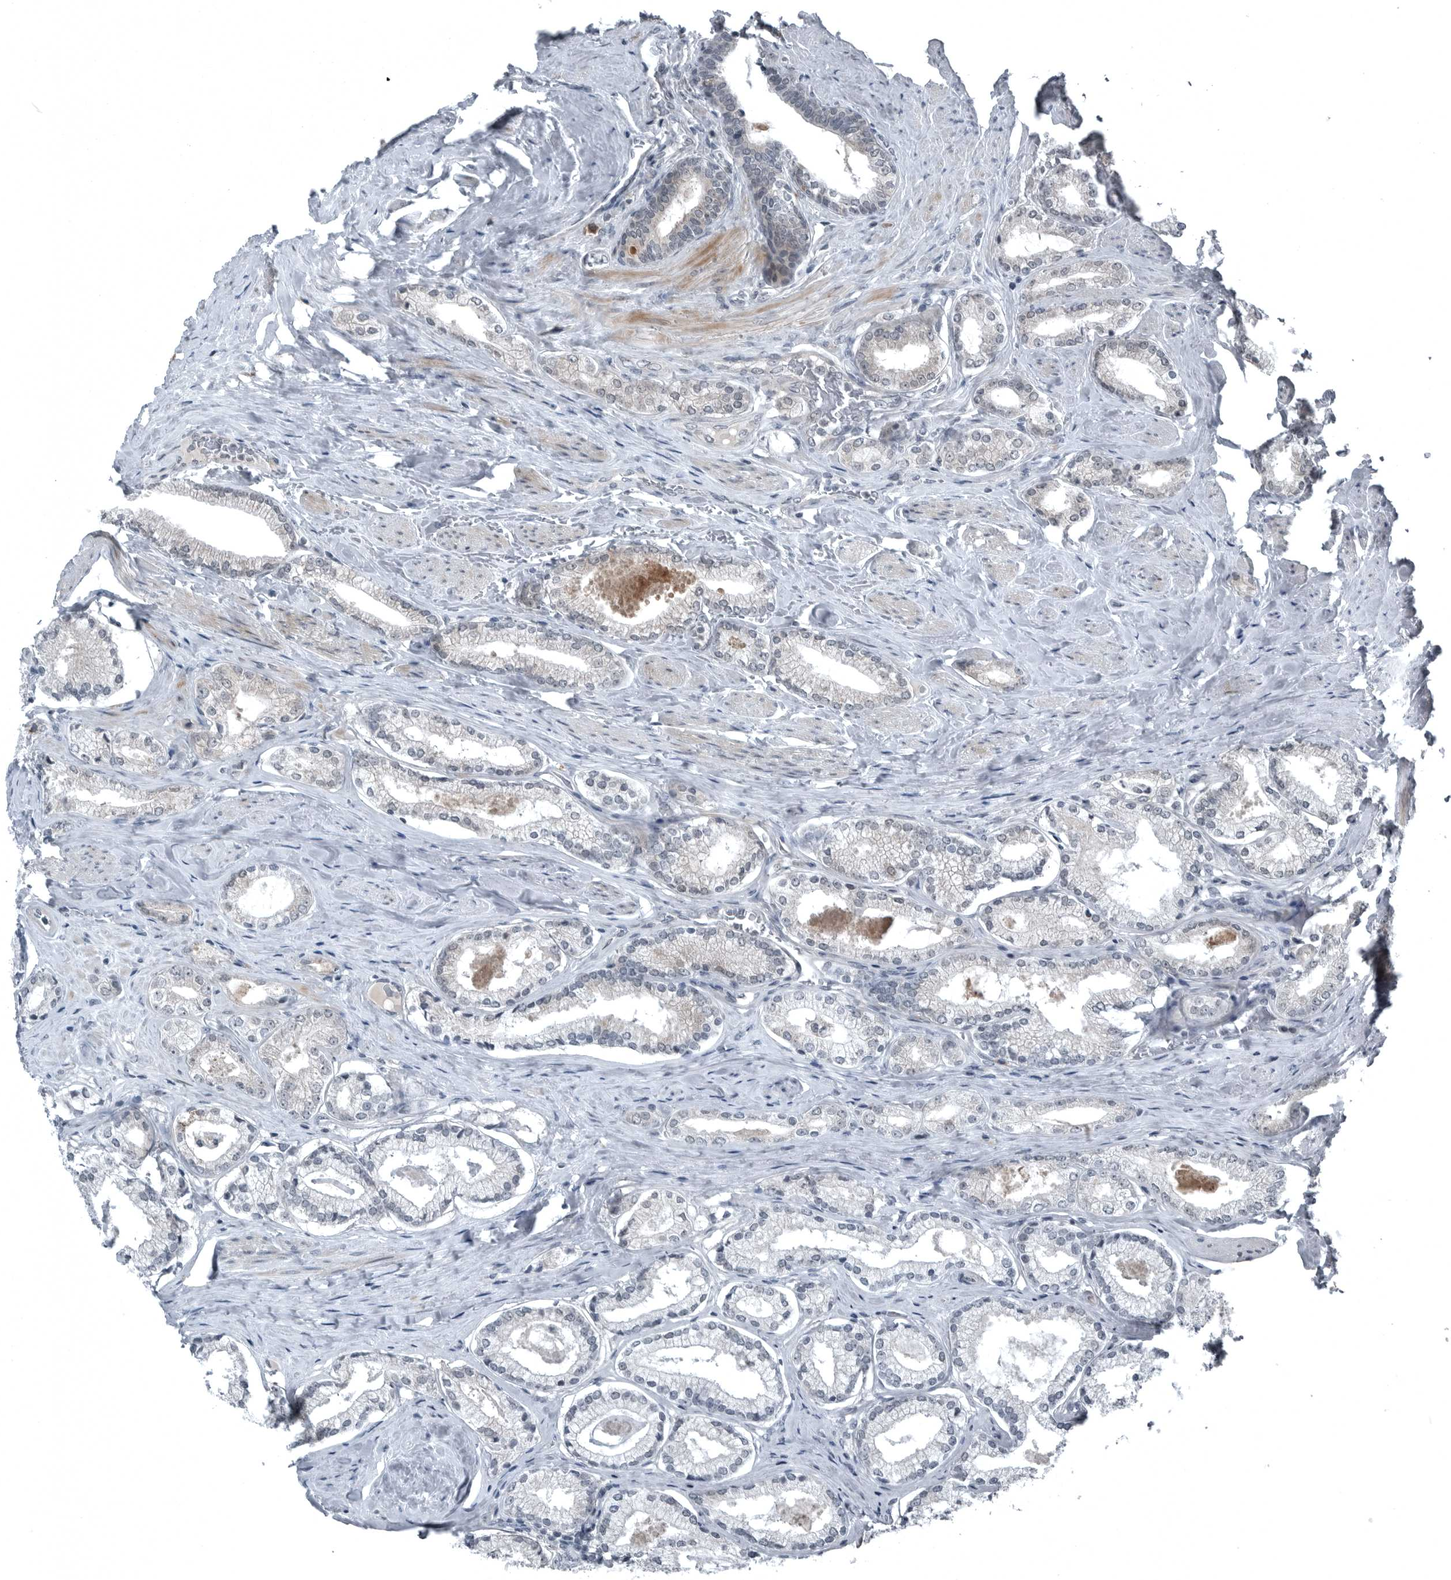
{"staining": {"intensity": "negative", "quantity": "none", "location": "none"}, "tissue": "prostate cancer", "cell_type": "Tumor cells", "image_type": "cancer", "snomed": [{"axis": "morphology", "description": "Adenocarcinoma, Low grade"}, {"axis": "topography", "description": "Prostate"}], "caption": "This is an immunohistochemistry histopathology image of low-grade adenocarcinoma (prostate). There is no expression in tumor cells.", "gene": "GAK", "patient": {"sex": "male", "age": 71}}